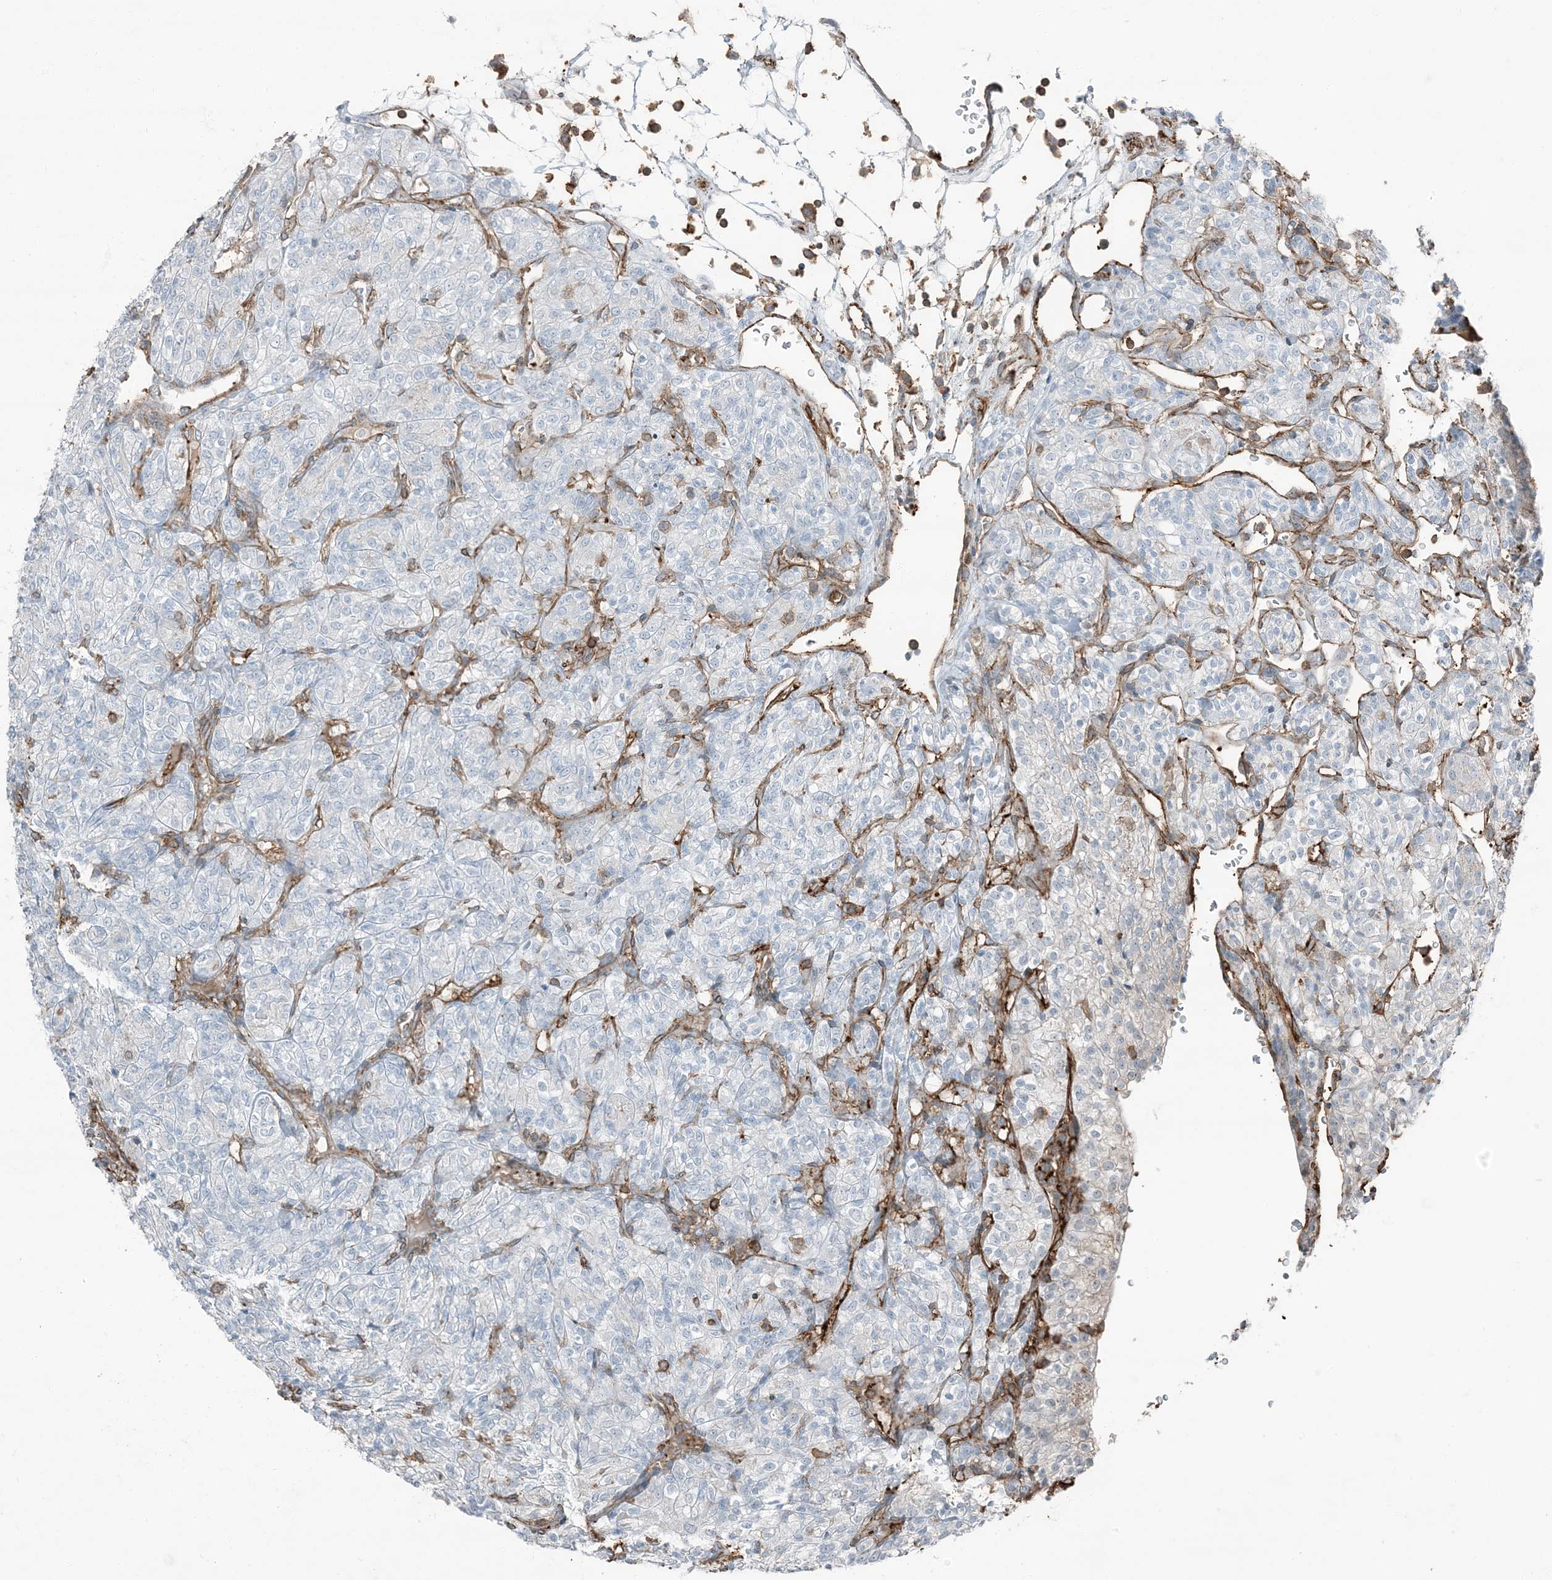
{"staining": {"intensity": "negative", "quantity": "none", "location": "none"}, "tissue": "renal cancer", "cell_type": "Tumor cells", "image_type": "cancer", "snomed": [{"axis": "morphology", "description": "Adenocarcinoma, NOS"}, {"axis": "topography", "description": "Kidney"}], "caption": "This is an immunohistochemistry micrograph of human renal cancer. There is no expression in tumor cells.", "gene": "APOBEC3C", "patient": {"sex": "male", "age": 77}}